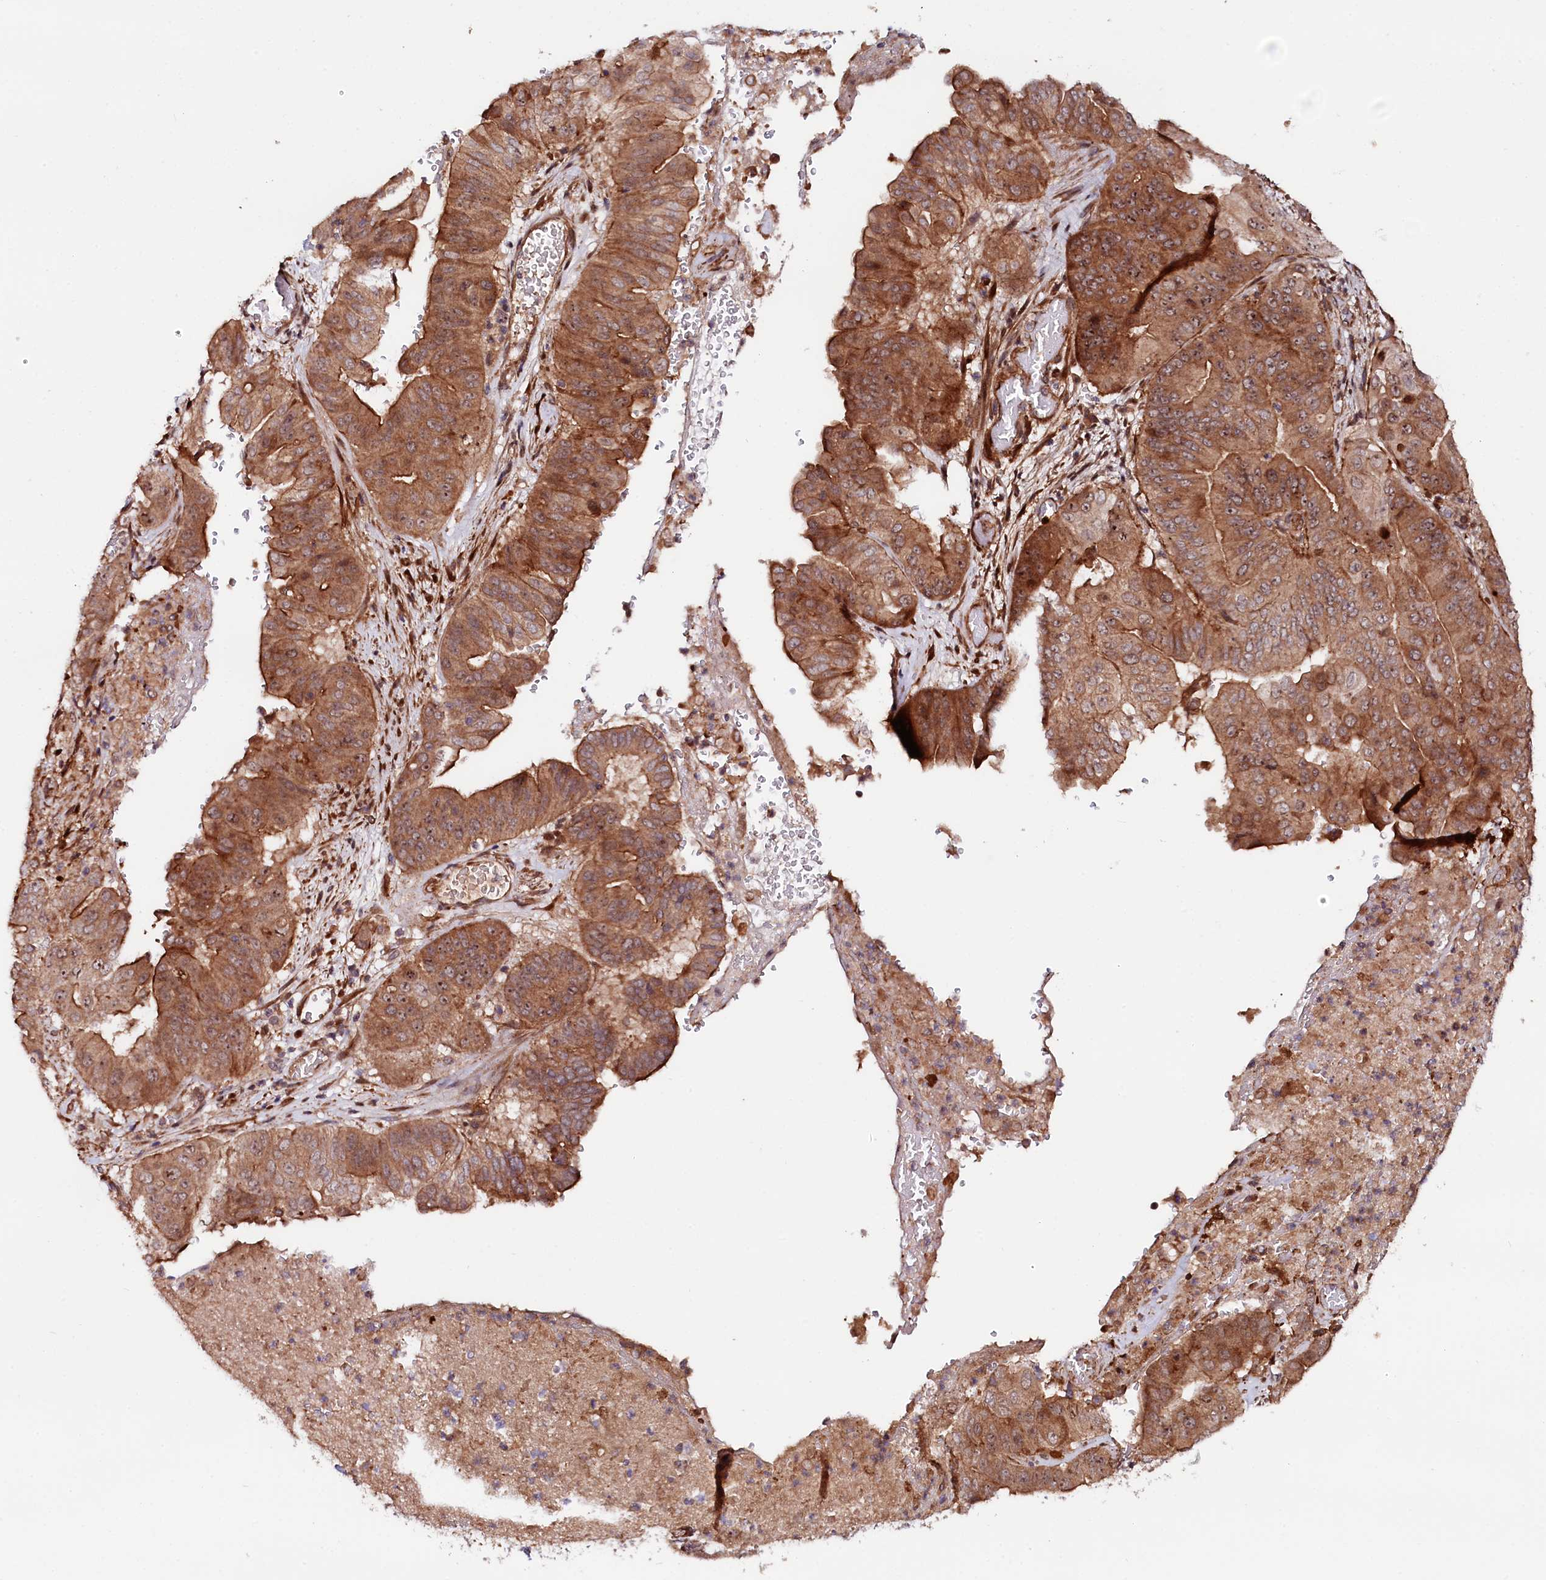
{"staining": {"intensity": "moderate", "quantity": ">75%", "location": "cytoplasmic/membranous"}, "tissue": "pancreatic cancer", "cell_type": "Tumor cells", "image_type": "cancer", "snomed": [{"axis": "morphology", "description": "Adenocarcinoma, NOS"}, {"axis": "topography", "description": "Pancreas"}], "caption": "DAB immunohistochemical staining of pancreatic cancer (adenocarcinoma) exhibits moderate cytoplasmic/membranous protein positivity in about >75% of tumor cells. (DAB (3,3'-diaminobenzidine) = brown stain, brightfield microscopy at high magnification).", "gene": "NEDD1", "patient": {"sex": "female", "age": 77}}